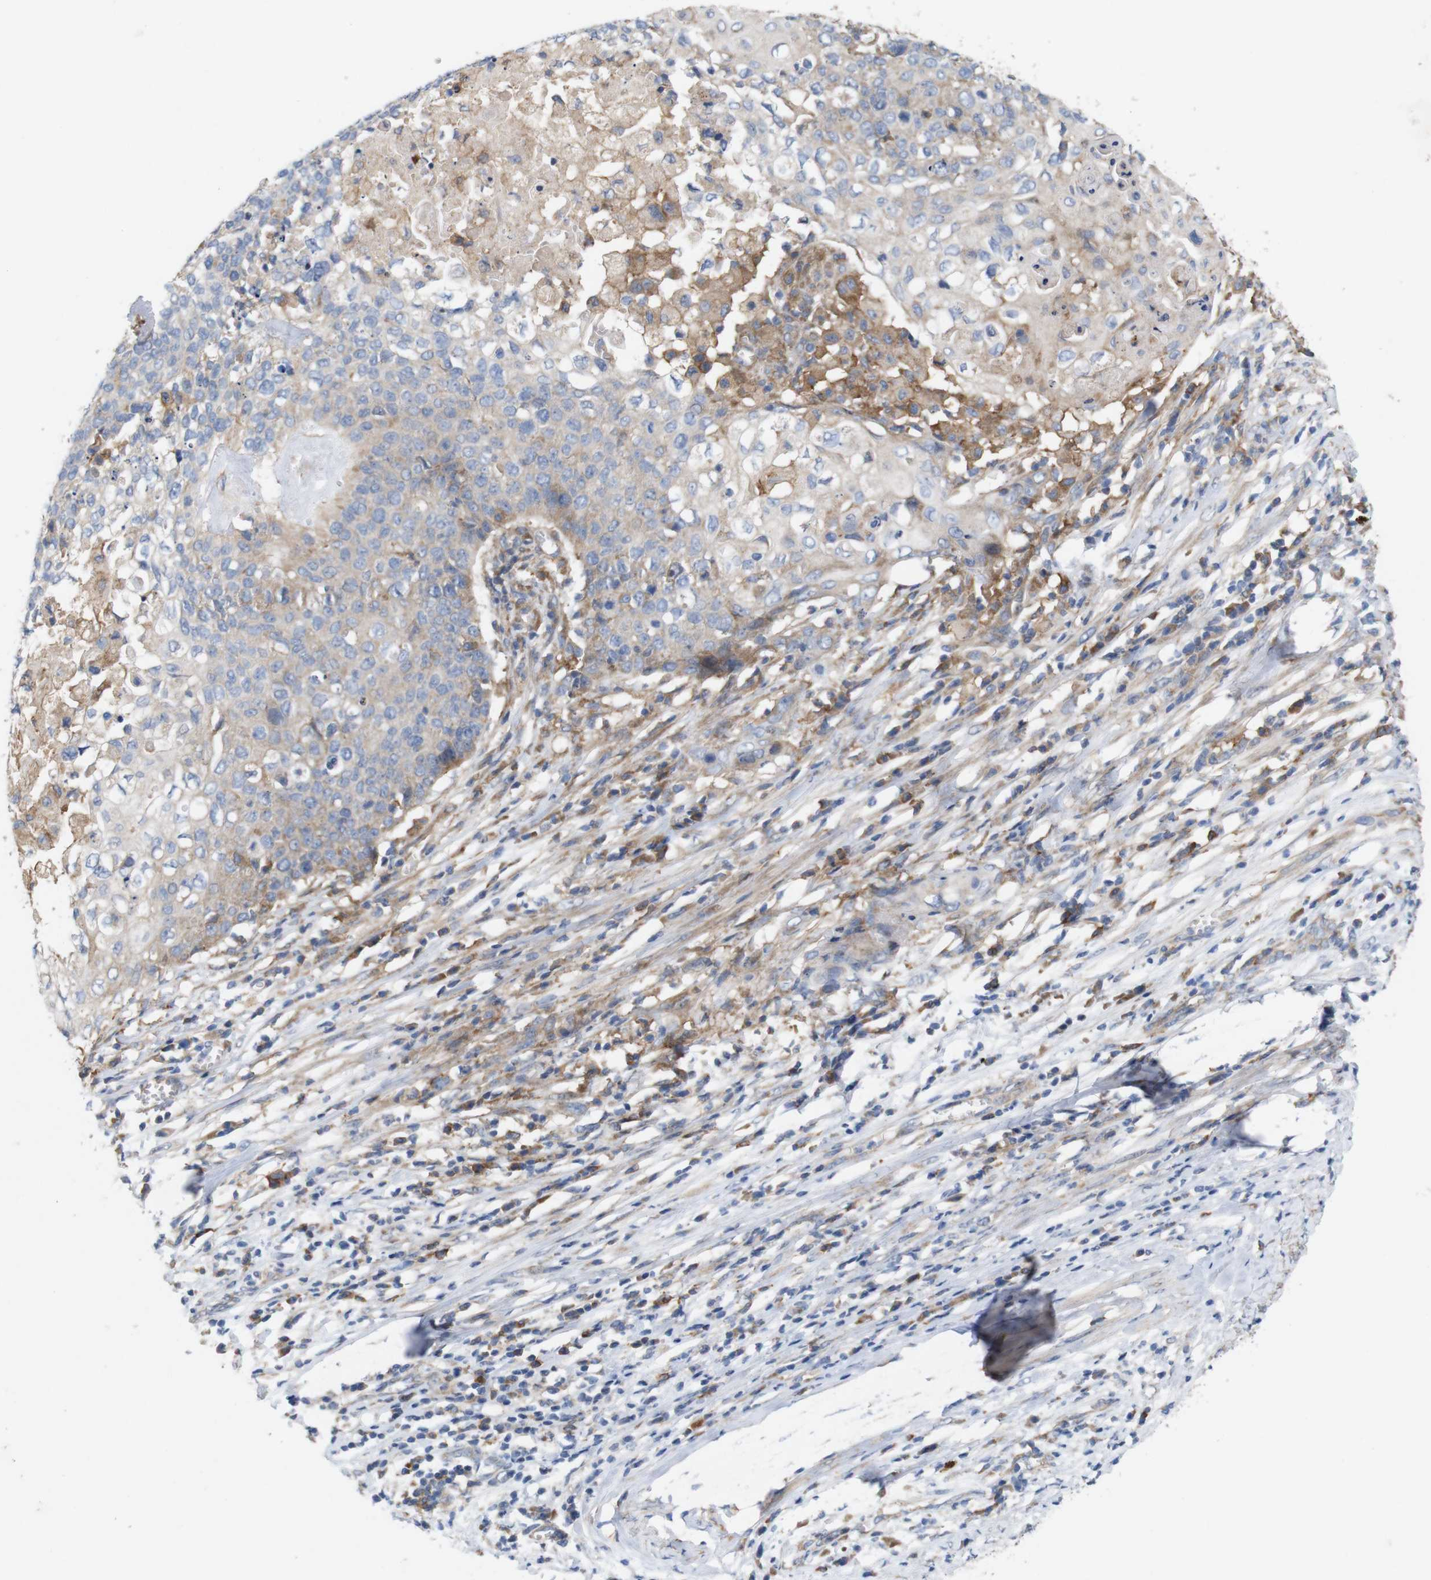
{"staining": {"intensity": "weak", "quantity": ">75%", "location": "cytoplasmic/membranous"}, "tissue": "cervical cancer", "cell_type": "Tumor cells", "image_type": "cancer", "snomed": [{"axis": "morphology", "description": "Squamous cell carcinoma, NOS"}, {"axis": "topography", "description": "Cervix"}], "caption": "Immunohistochemistry (DAB) staining of human squamous cell carcinoma (cervical) reveals weak cytoplasmic/membranous protein positivity in approximately >75% of tumor cells. The protein is stained brown, and the nuclei are stained in blue (DAB (3,3'-diaminobenzidine) IHC with brightfield microscopy, high magnification).", "gene": "SIGLEC8", "patient": {"sex": "female", "age": 39}}